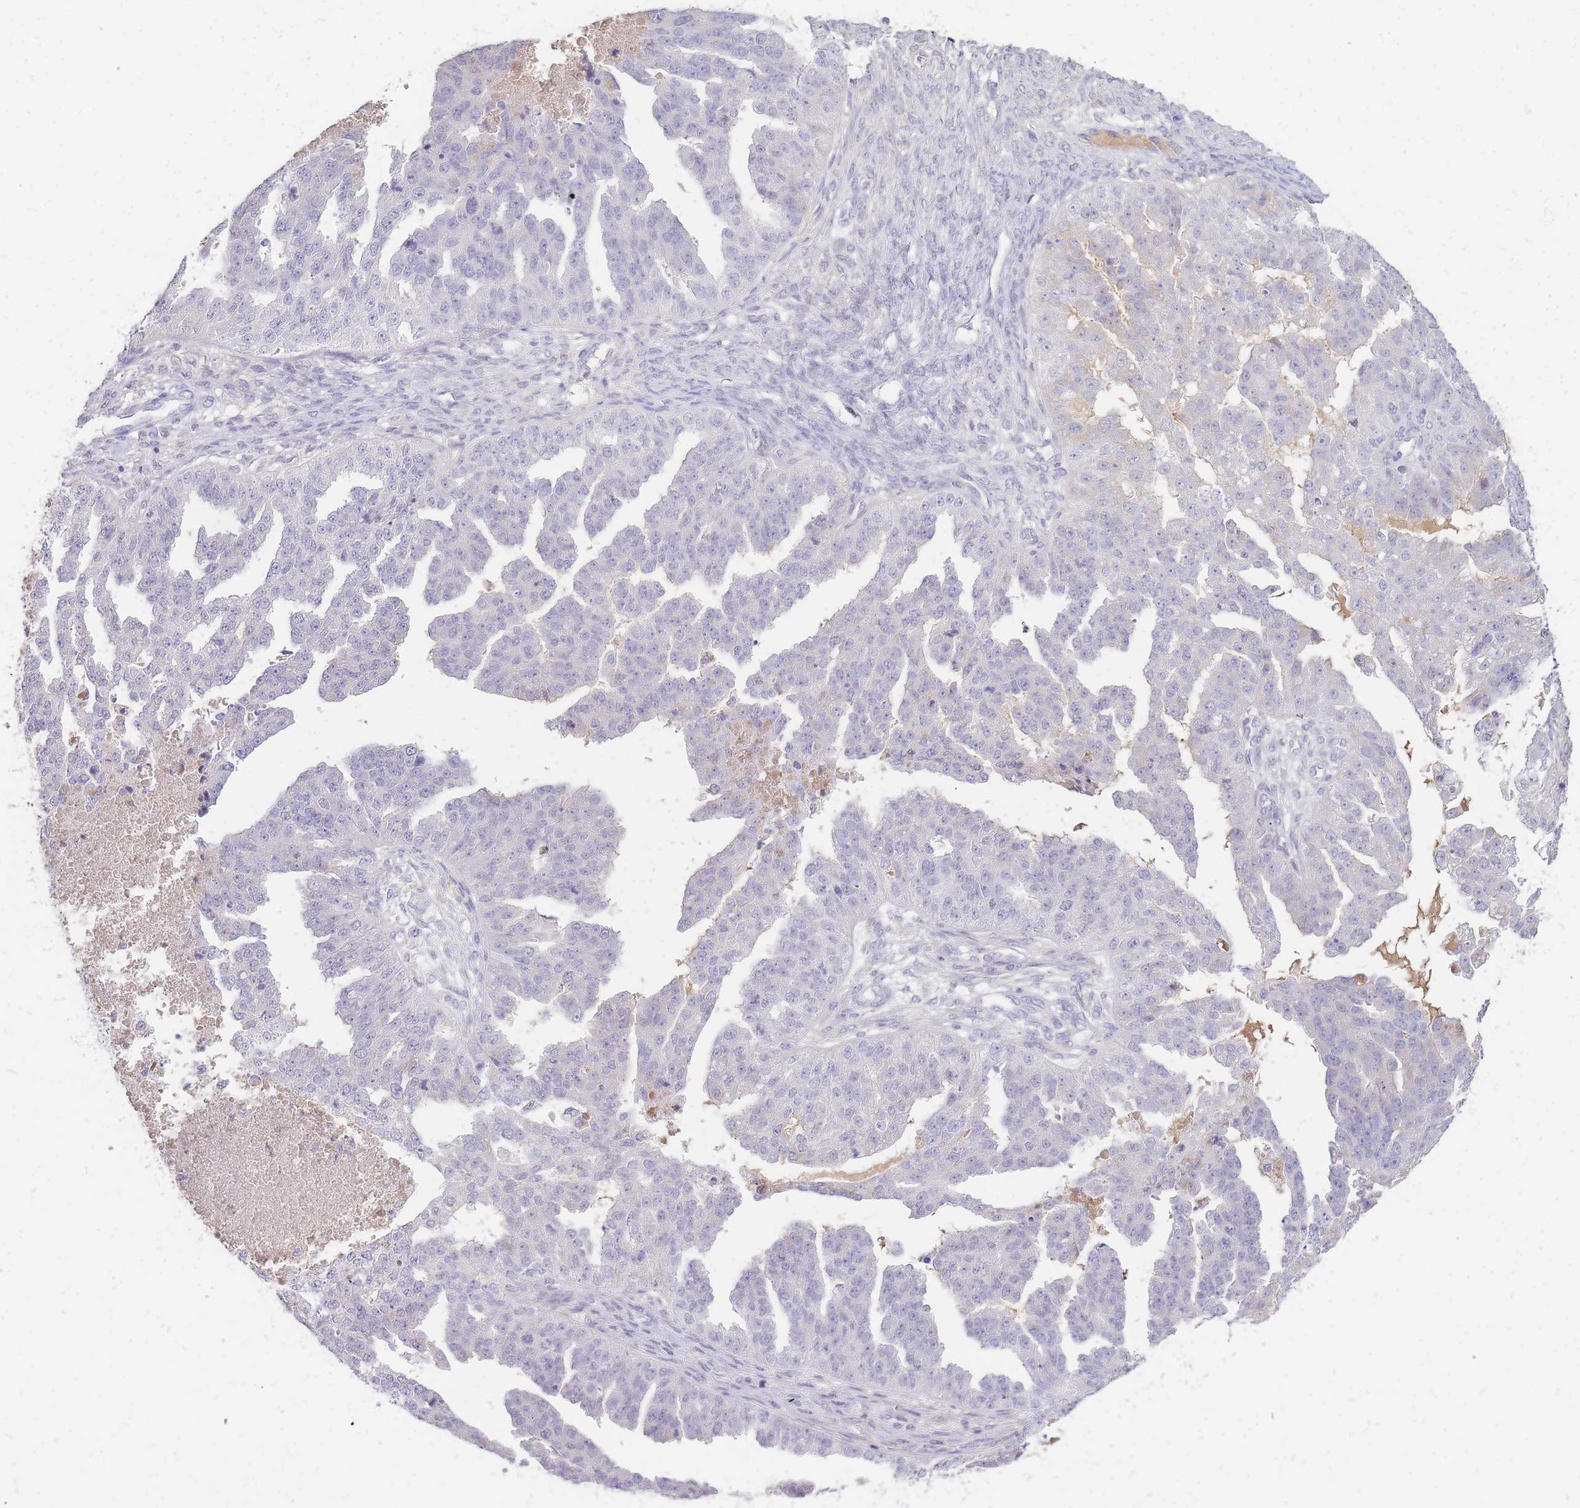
{"staining": {"intensity": "negative", "quantity": "none", "location": "none"}, "tissue": "ovarian cancer", "cell_type": "Tumor cells", "image_type": "cancer", "snomed": [{"axis": "morphology", "description": "Cystadenocarcinoma, serous, NOS"}, {"axis": "topography", "description": "Ovary"}], "caption": "Human ovarian serous cystadenocarcinoma stained for a protein using immunohistochemistry reveals no positivity in tumor cells.", "gene": "TPSD1", "patient": {"sex": "female", "age": 58}}